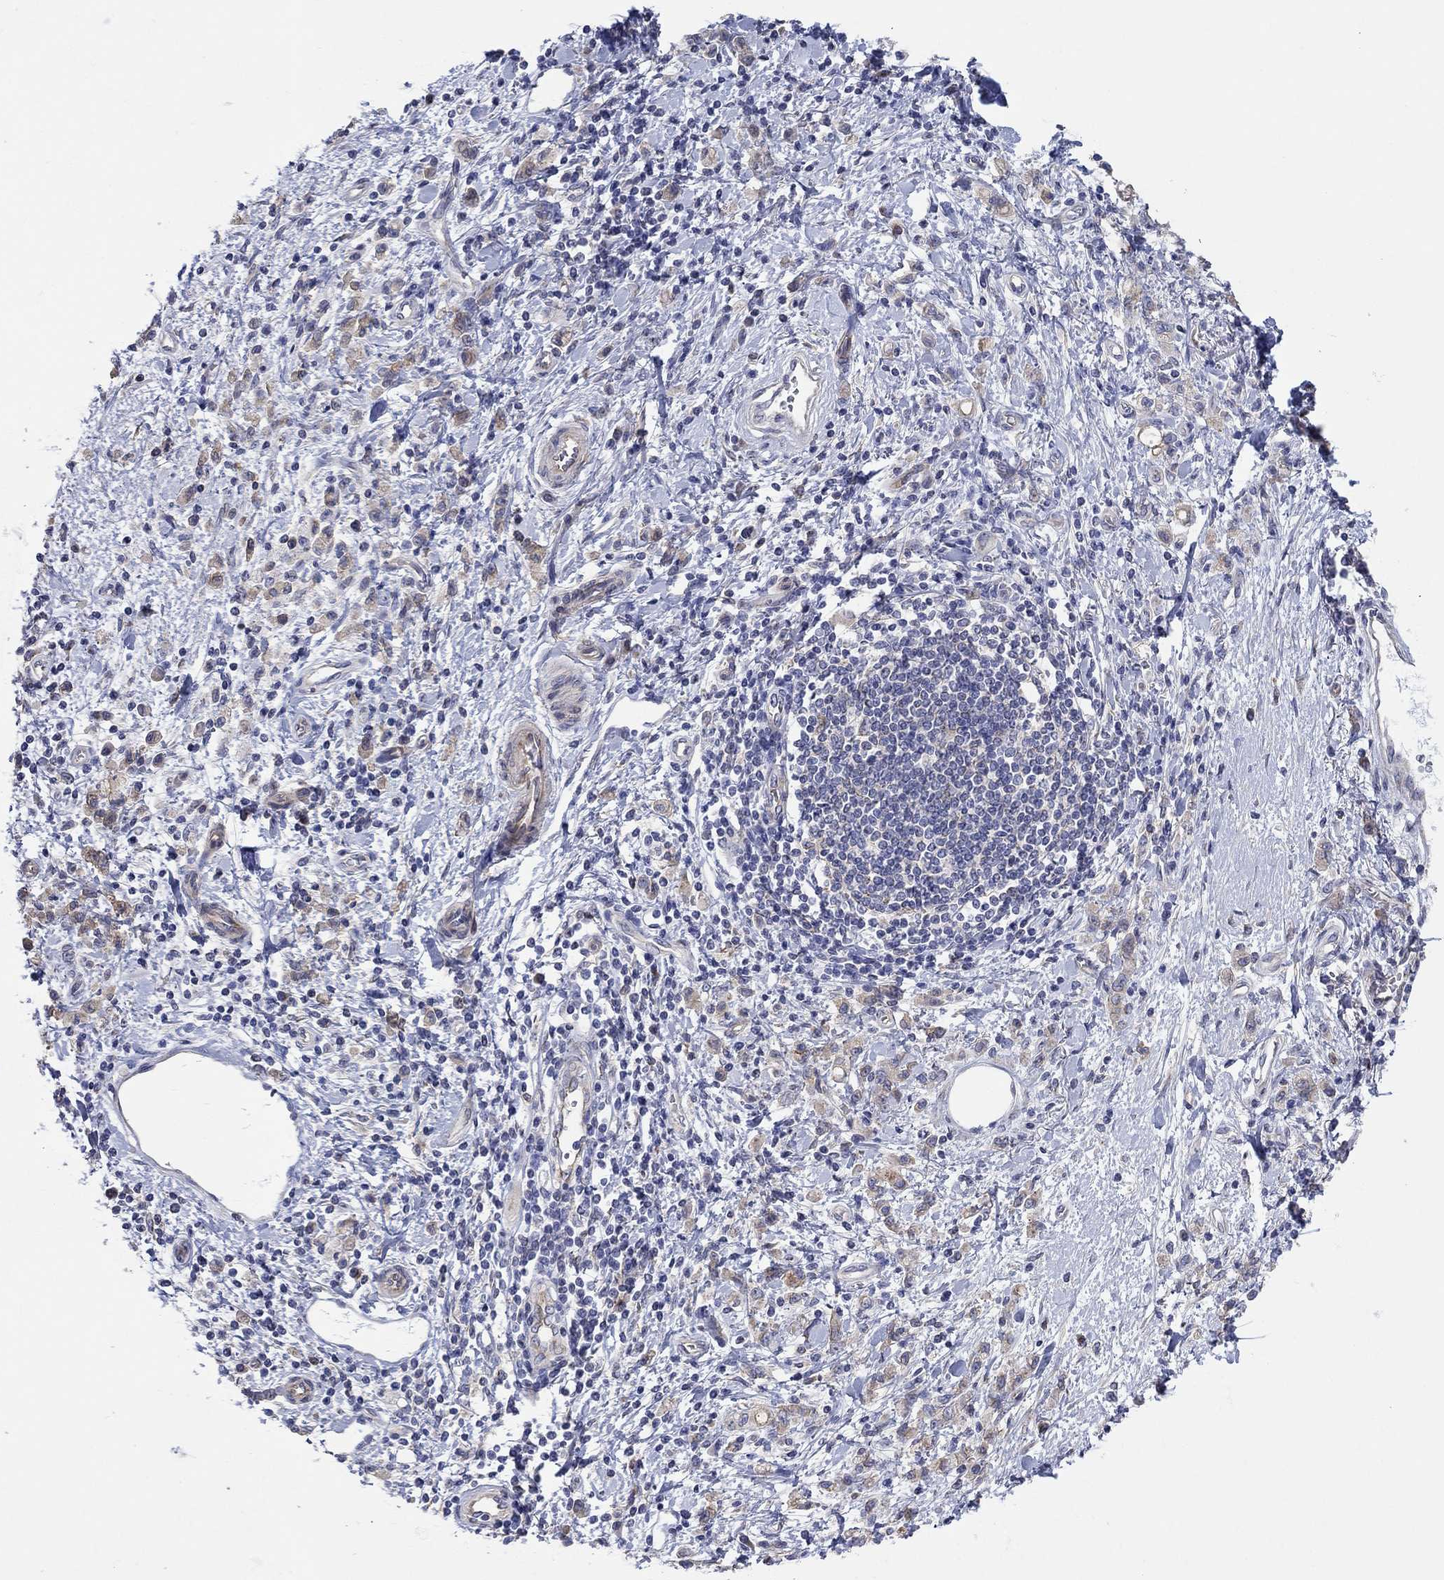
{"staining": {"intensity": "moderate", "quantity": "25%-75%", "location": "cytoplasmic/membranous"}, "tissue": "stomach cancer", "cell_type": "Tumor cells", "image_type": "cancer", "snomed": [{"axis": "morphology", "description": "Adenocarcinoma, NOS"}, {"axis": "topography", "description": "Stomach"}], "caption": "Stomach cancer (adenocarcinoma) stained with a brown dye exhibits moderate cytoplasmic/membranous positive expression in approximately 25%-75% of tumor cells.", "gene": "TPRN", "patient": {"sex": "male", "age": 77}}